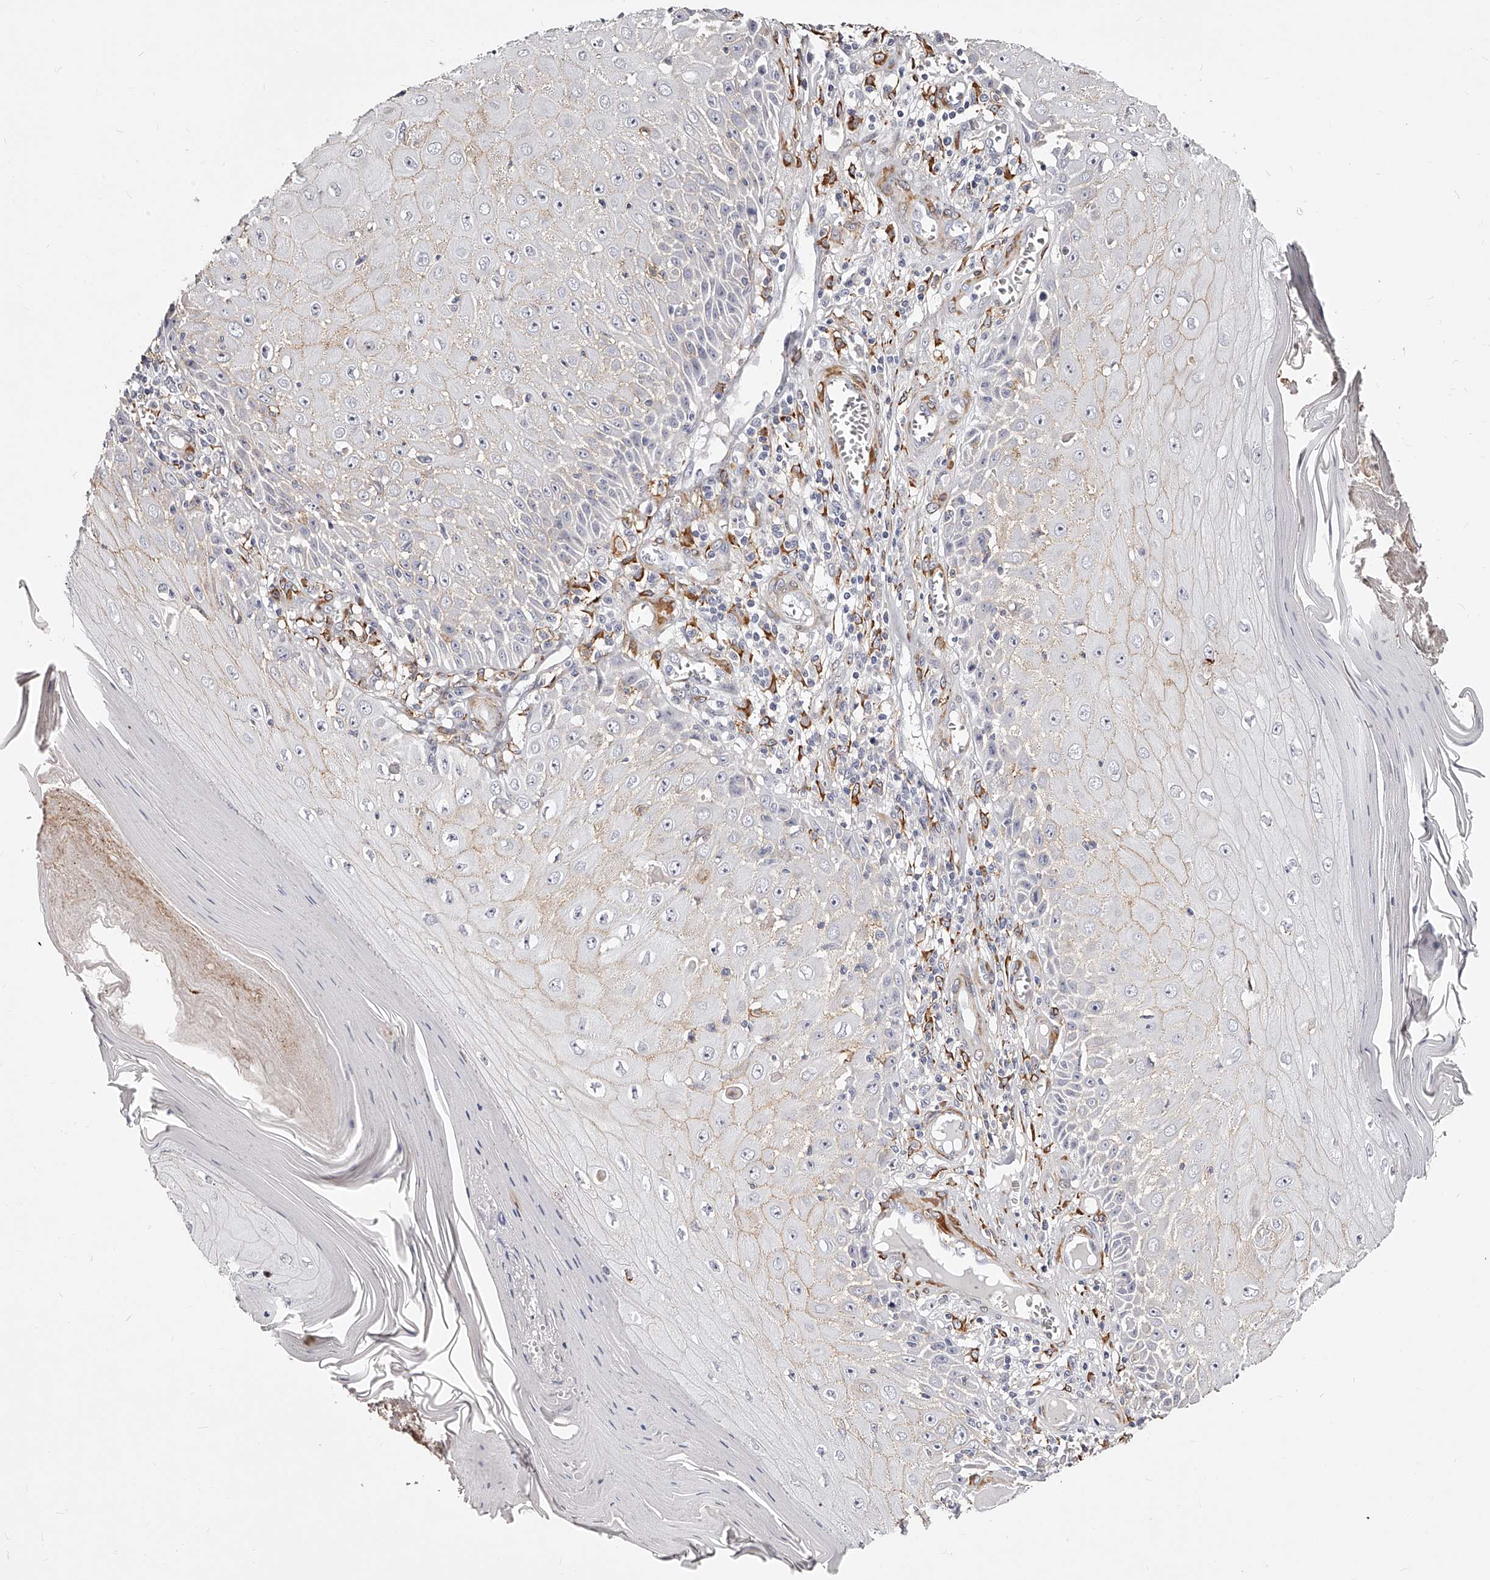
{"staining": {"intensity": "weak", "quantity": "<25%", "location": "cytoplasmic/membranous"}, "tissue": "skin cancer", "cell_type": "Tumor cells", "image_type": "cancer", "snomed": [{"axis": "morphology", "description": "Squamous cell carcinoma, NOS"}, {"axis": "topography", "description": "Skin"}], "caption": "Immunohistochemistry (IHC) of skin cancer shows no expression in tumor cells.", "gene": "CD82", "patient": {"sex": "female", "age": 73}}